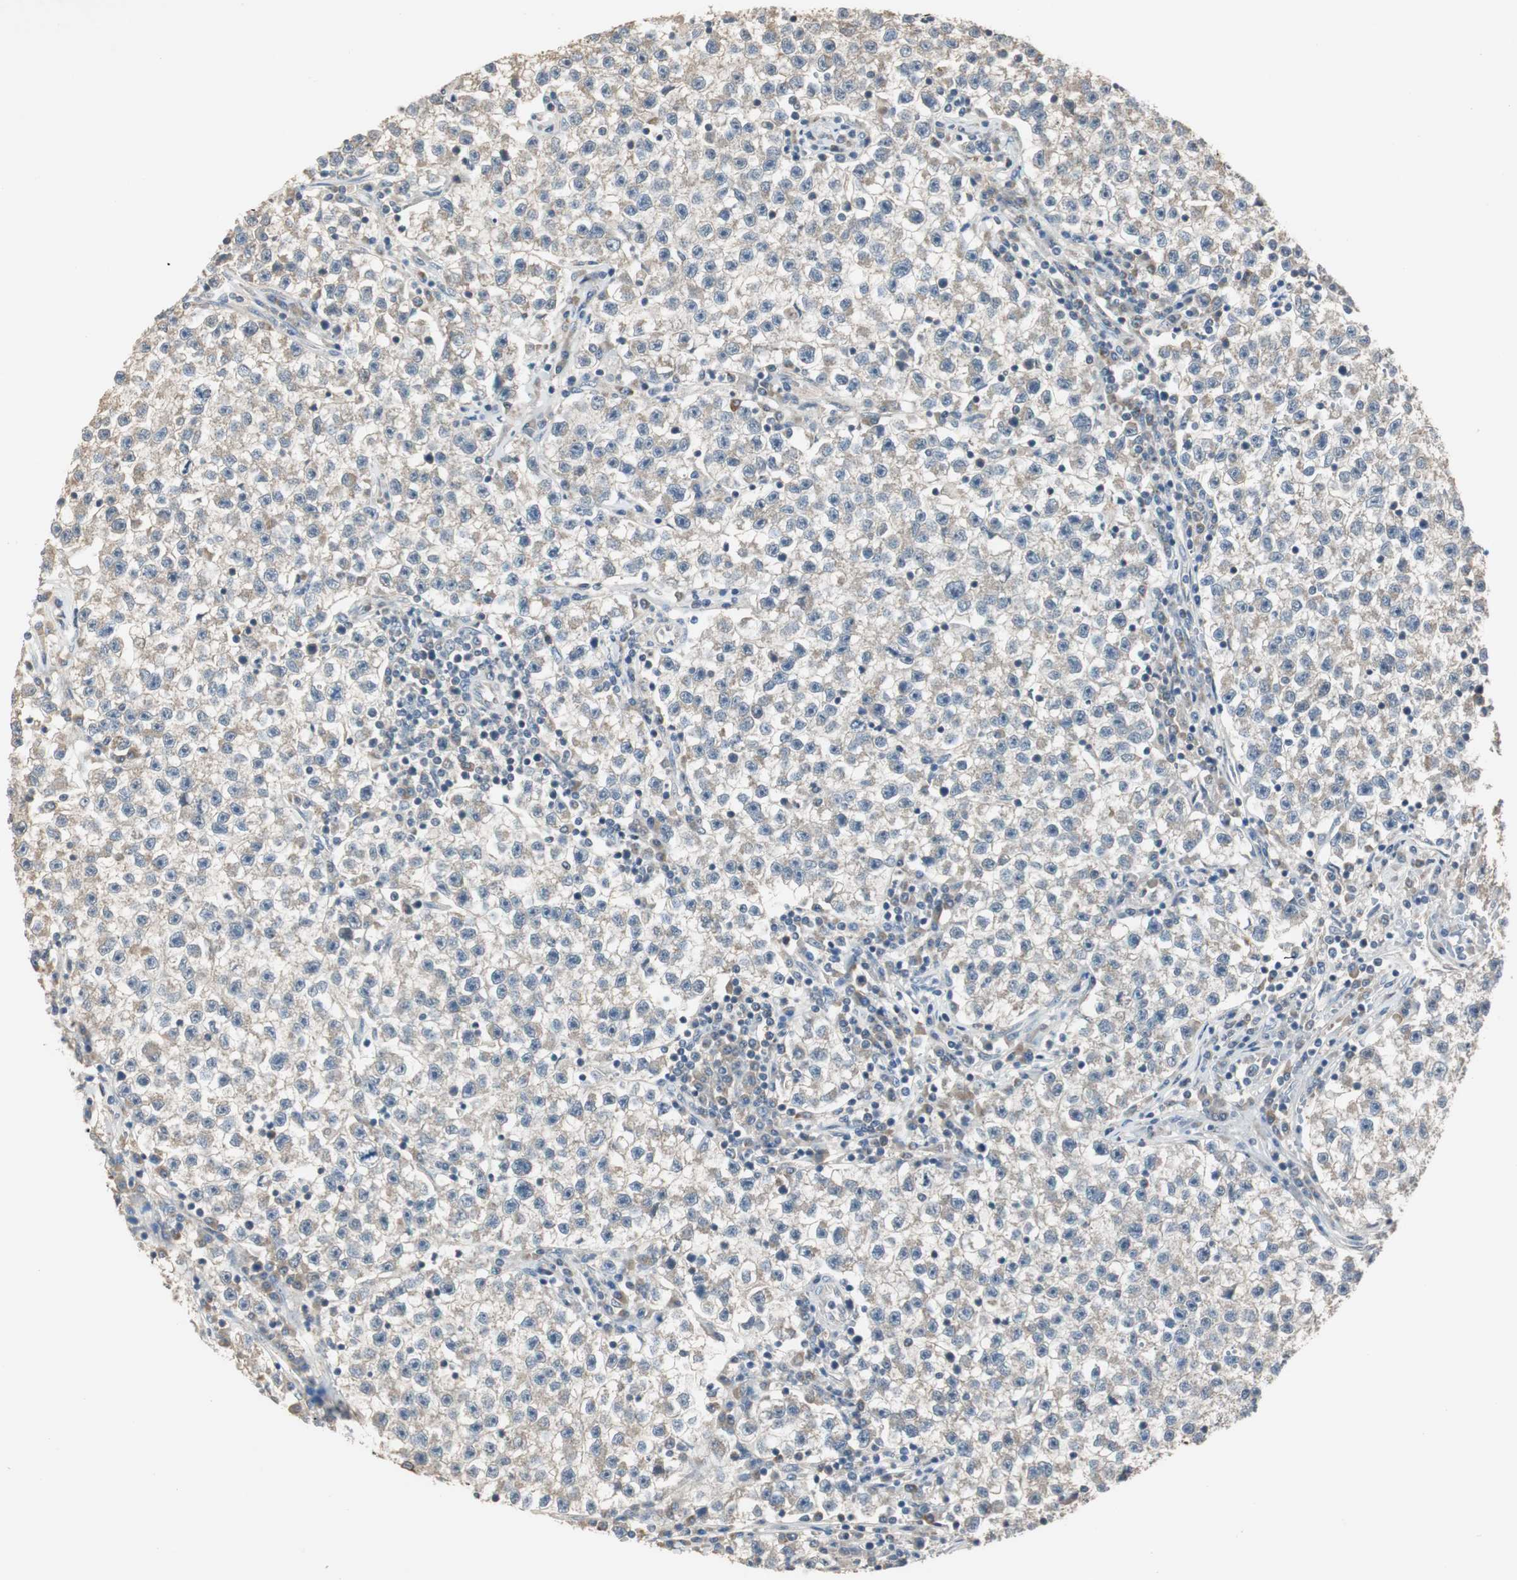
{"staining": {"intensity": "weak", "quantity": "25%-75%", "location": "cytoplasmic/membranous"}, "tissue": "testis cancer", "cell_type": "Tumor cells", "image_type": "cancer", "snomed": [{"axis": "morphology", "description": "Seminoma, NOS"}, {"axis": "topography", "description": "Testis"}], "caption": "Human testis seminoma stained with a protein marker shows weak staining in tumor cells.", "gene": "PTPRN2", "patient": {"sex": "male", "age": 22}}